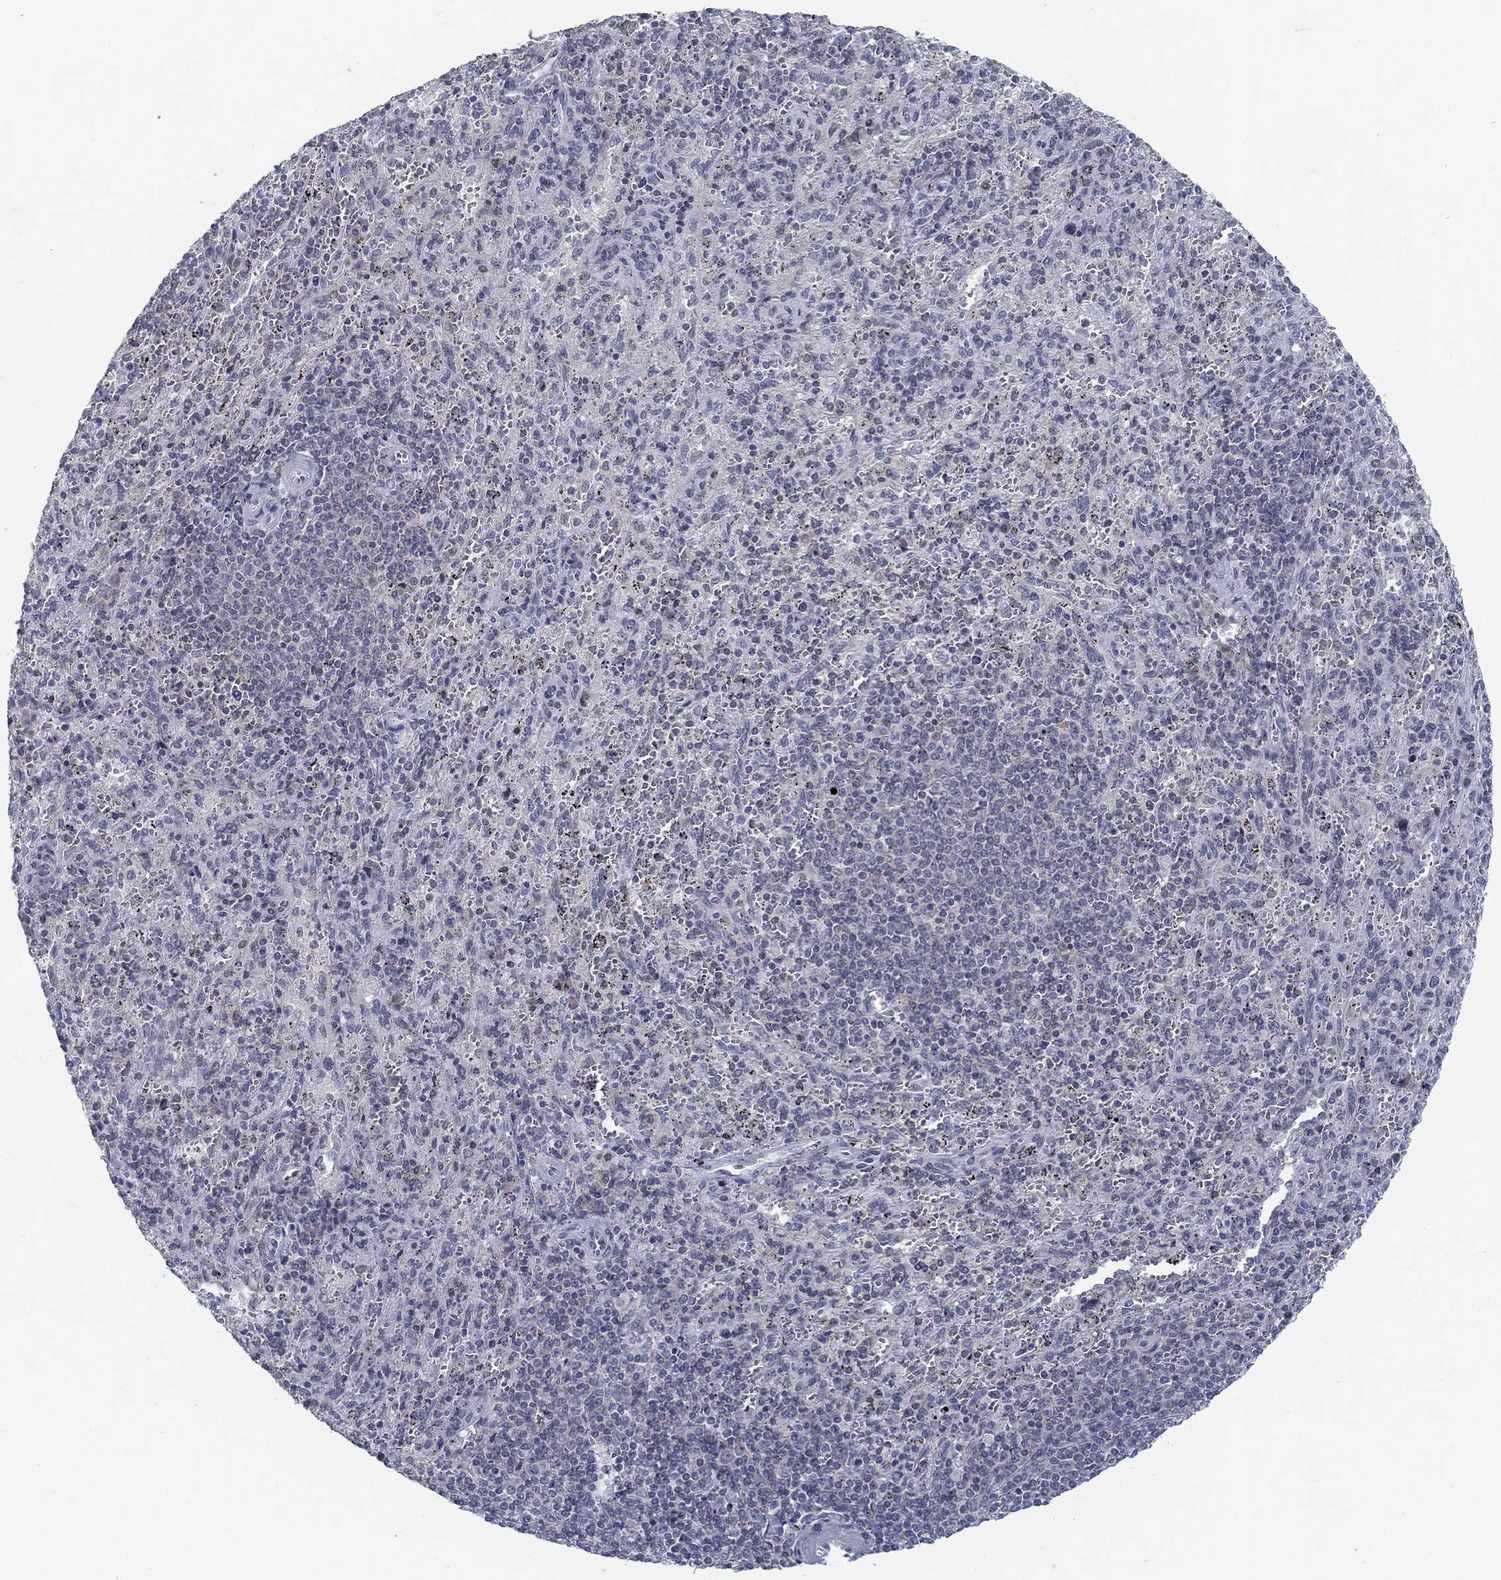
{"staining": {"intensity": "negative", "quantity": "none", "location": "none"}, "tissue": "spleen", "cell_type": "Cells in red pulp", "image_type": "normal", "snomed": [{"axis": "morphology", "description": "Normal tissue, NOS"}, {"axis": "topography", "description": "Spleen"}], "caption": "Protein analysis of normal spleen exhibits no significant positivity in cells in red pulp.", "gene": "ATP1A3", "patient": {"sex": "male", "age": 57}}